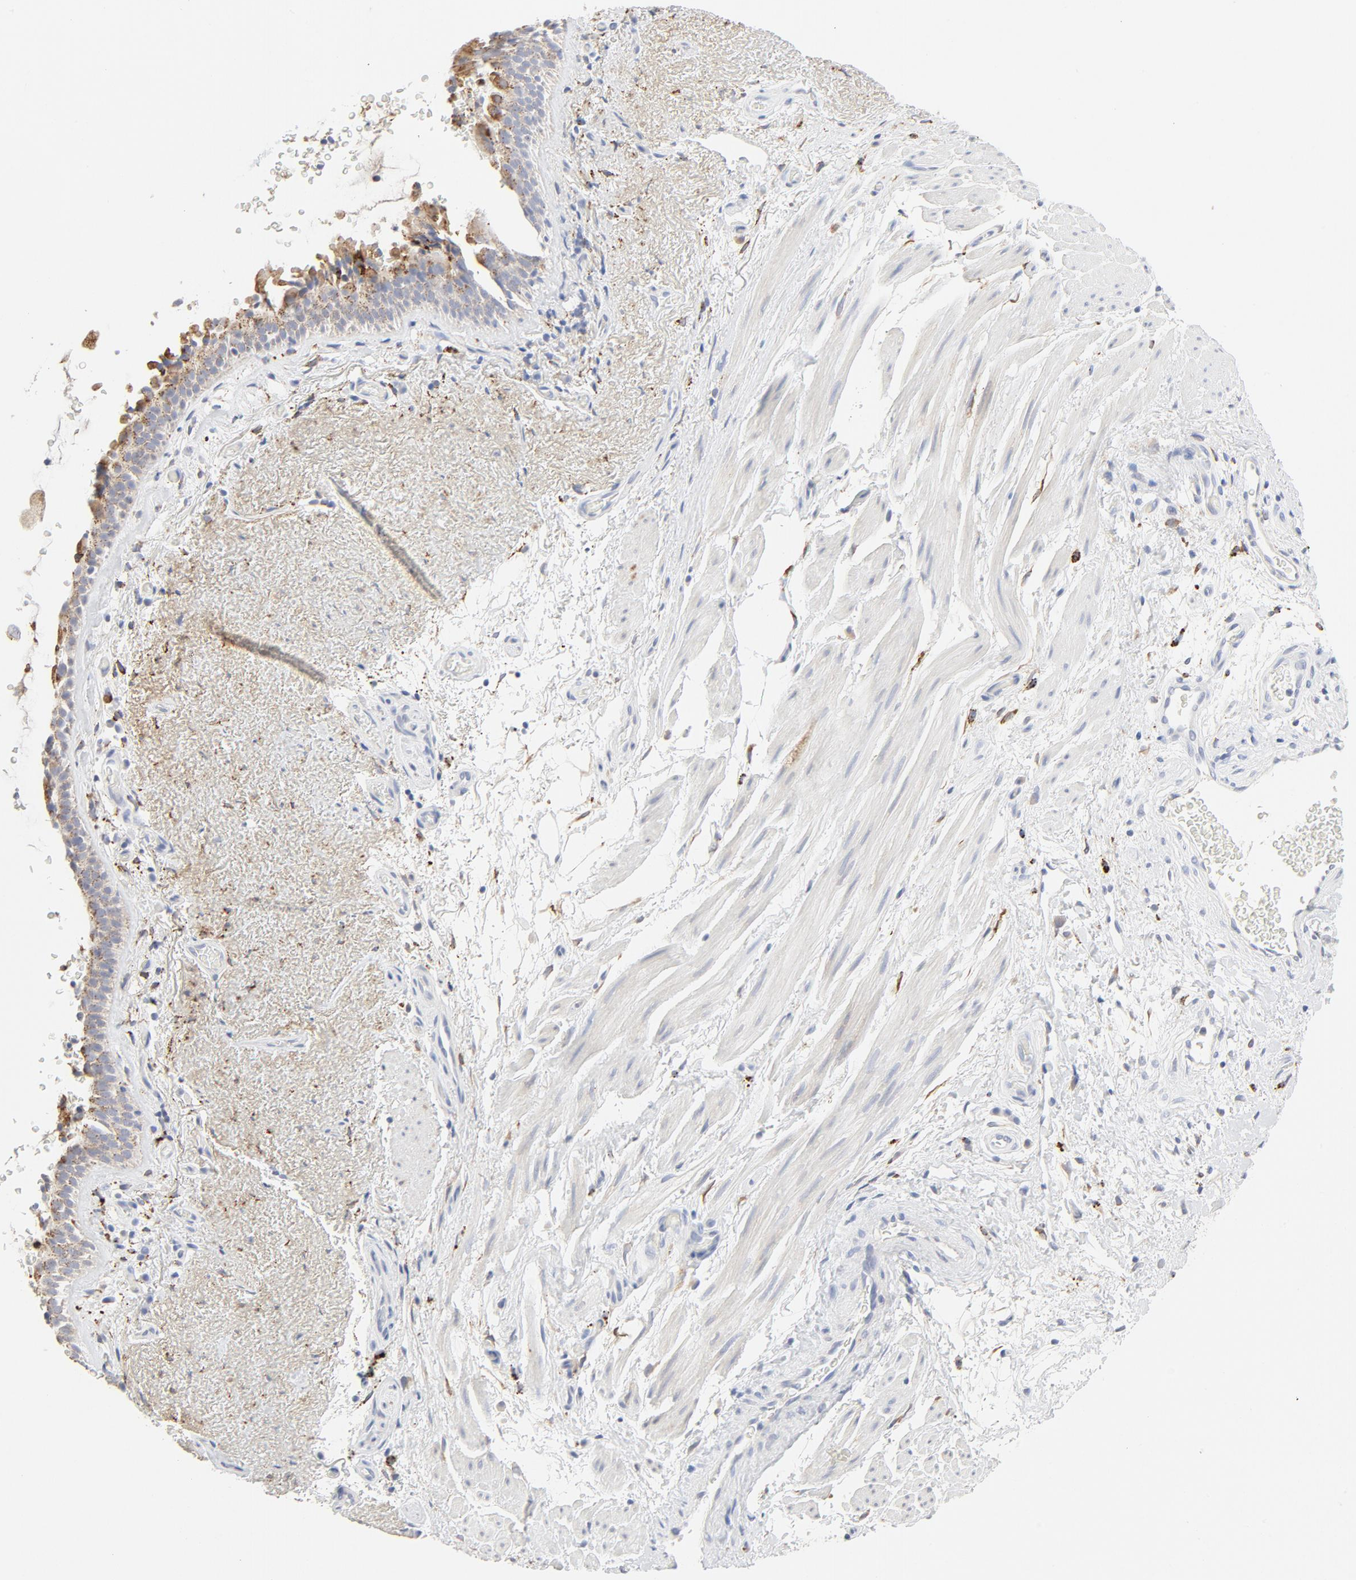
{"staining": {"intensity": "strong", "quantity": ">75%", "location": "cytoplasmic/membranous"}, "tissue": "bronchus", "cell_type": "Respiratory epithelial cells", "image_type": "normal", "snomed": [{"axis": "morphology", "description": "Normal tissue, NOS"}, {"axis": "morphology", "description": "Adenocarcinoma, NOS"}, {"axis": "morphology", "description": "Adenocarcinoma, metastatic, NOS"}, {"axis": "topography", "description": "Lymph node"}, {"axis": "topography", "description": "Bronchus"}, {"axis": "topography", "description": "Lung"}], "caption": "Bronchus stained for a protein (brown) reveals strong cytoplasmic/membranous positive expression in about >75% of respiratory epithelial cells.", "gene": "MAGEB17", "patient": {"sex": "female", "age": 54}}